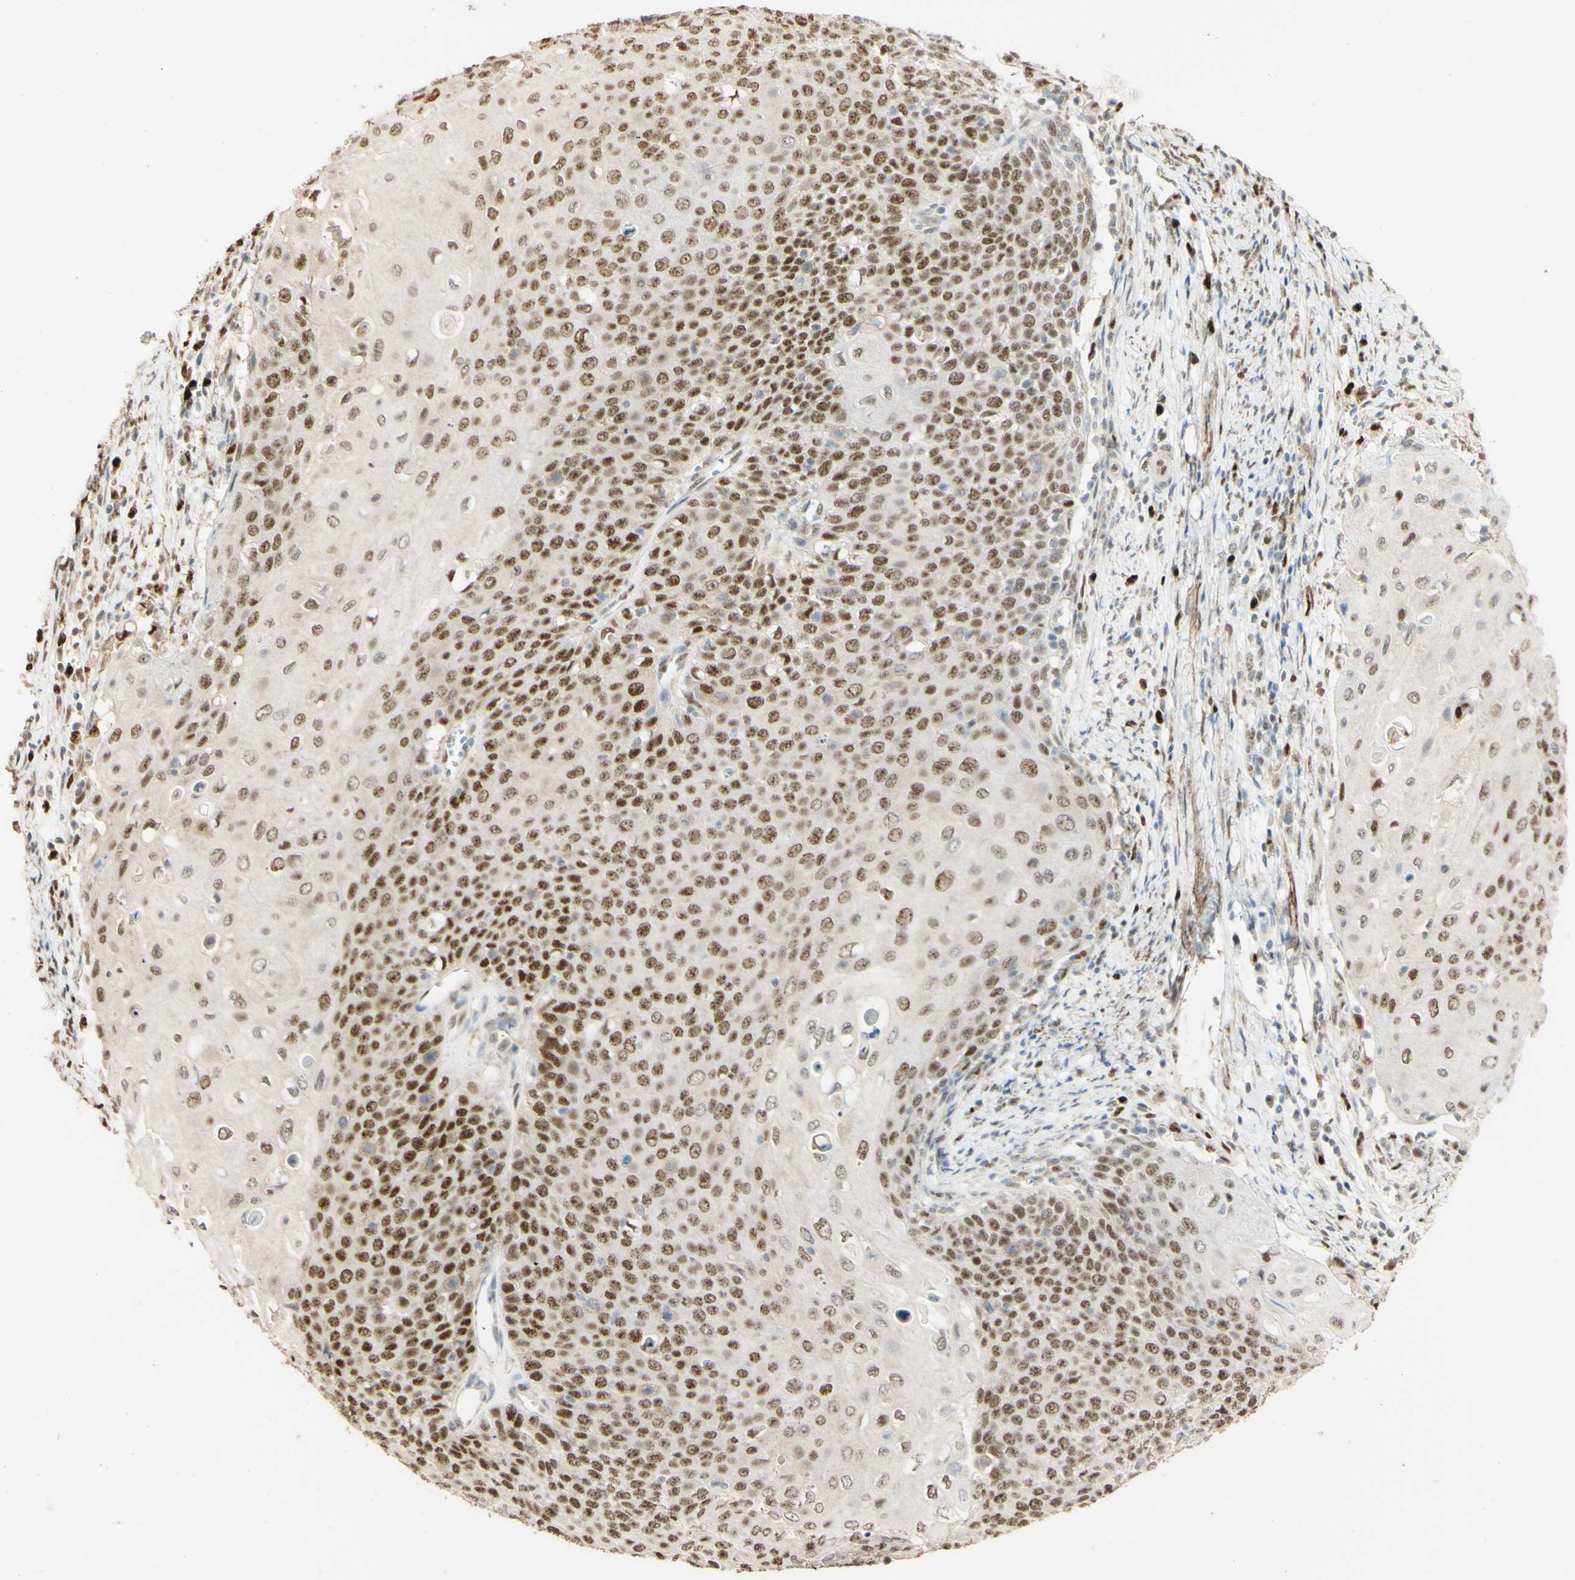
{"staining": {"intensity": "moderate", "quantity": ">75%", "location": "nuclear"}, "tissue": "cervical cancer", "cell_type": "Tumor cells", "image_type": "cancer", "snomed": [{"axis": "morphology", "description": "Squamous cell carcinoma, NOS"}, {"axis": "topography", "description": "Cervix"}], "caption": "Moderate nuclear positivity for a protein is appreciated in about >75% of tumor cells of cervical squamous cell carcinoma using immunohistochemistry.", "gene": "MAP3K4", "patient": {"sex": "female", "age": 39}}